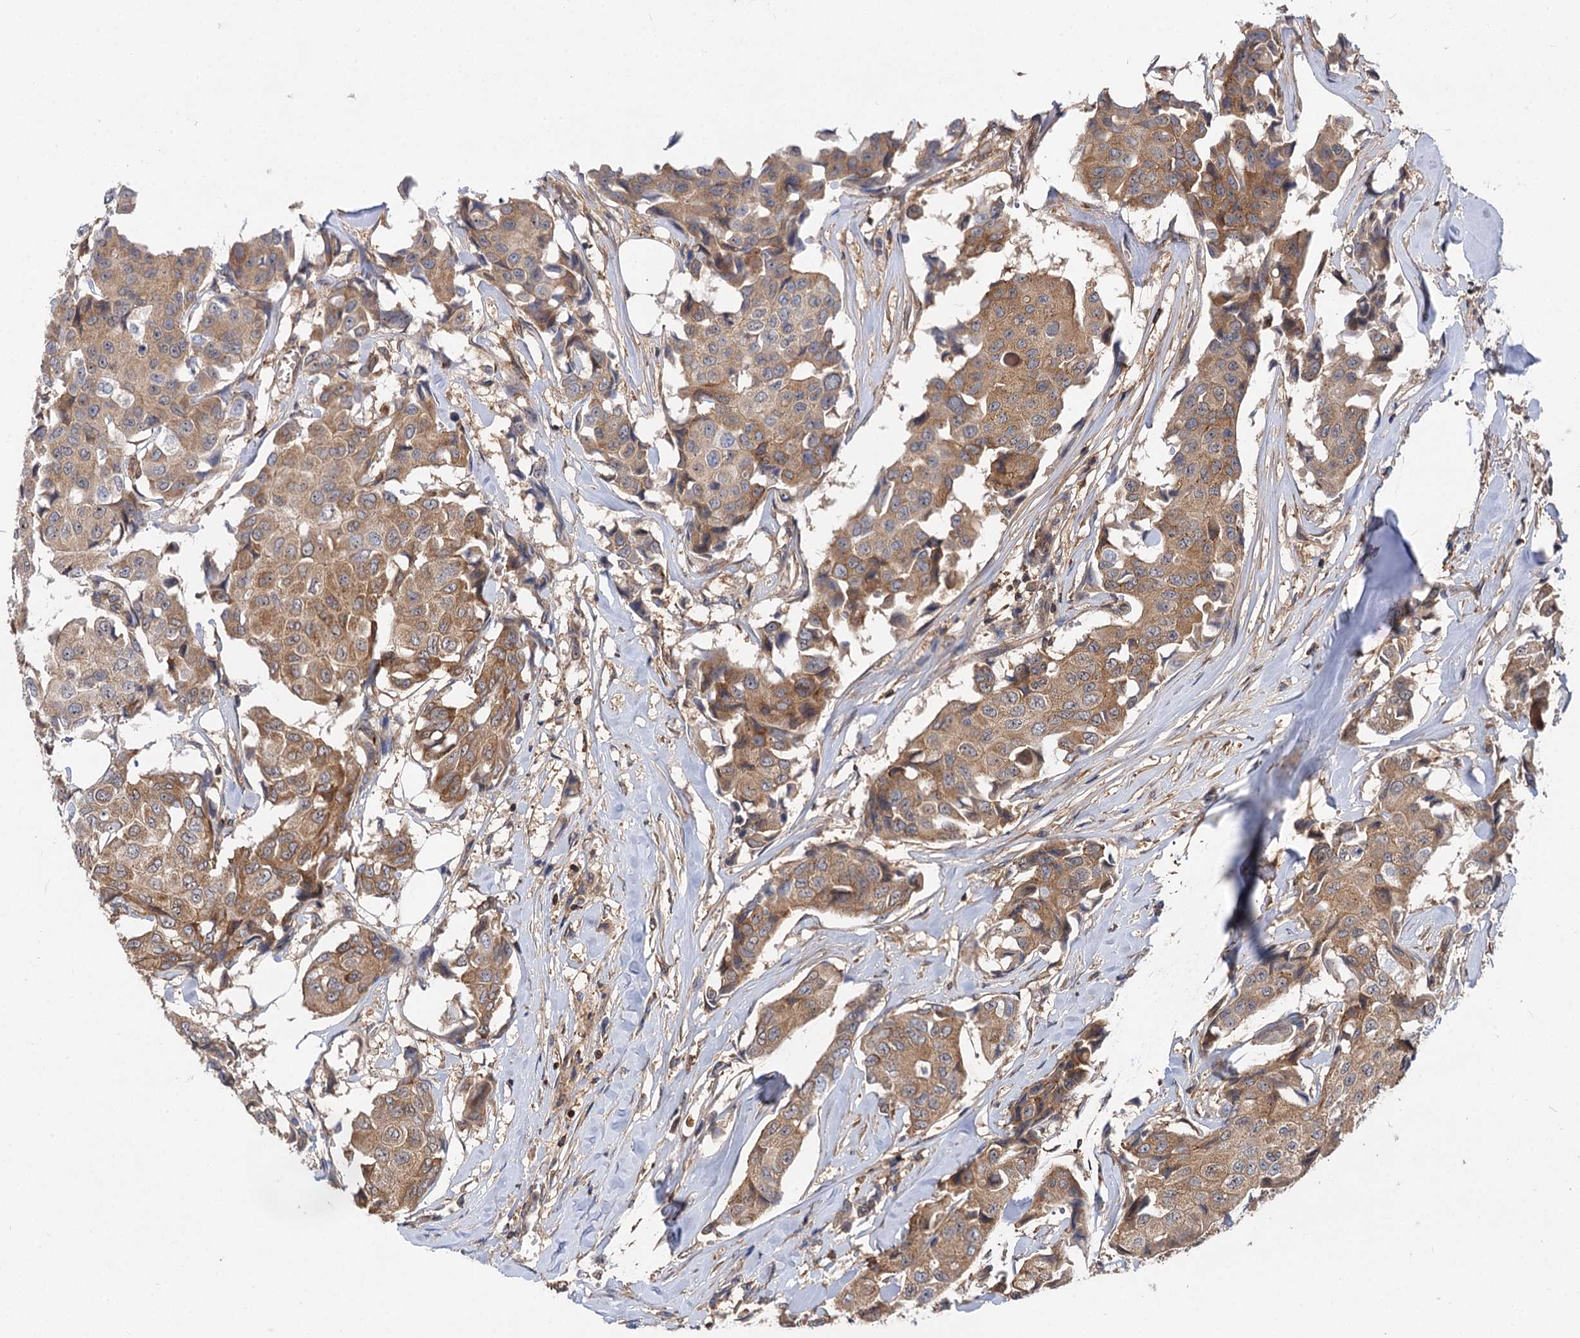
{"staining": {"intensity": "moderate", "quantity": "25%-75%", "location": "cytoplasmic/membranous"}, "tissue": "breast cancer", "cell_type": "Tumor cells", "image_type": "cancer", "snomed": [{"axis": "morphology", "description": "Duct carcinoma"}, {"axis": "topography", "description": "Breast"}], "caption": "Breast cancer (intraductal carcinoma) stained with a brown dye reveals moderate cytoplasmic/membranous positive expression in about 25%-75% of tumor cells.", "gene": "PACS1", "patient": {"sex": "female", "age": 80}}